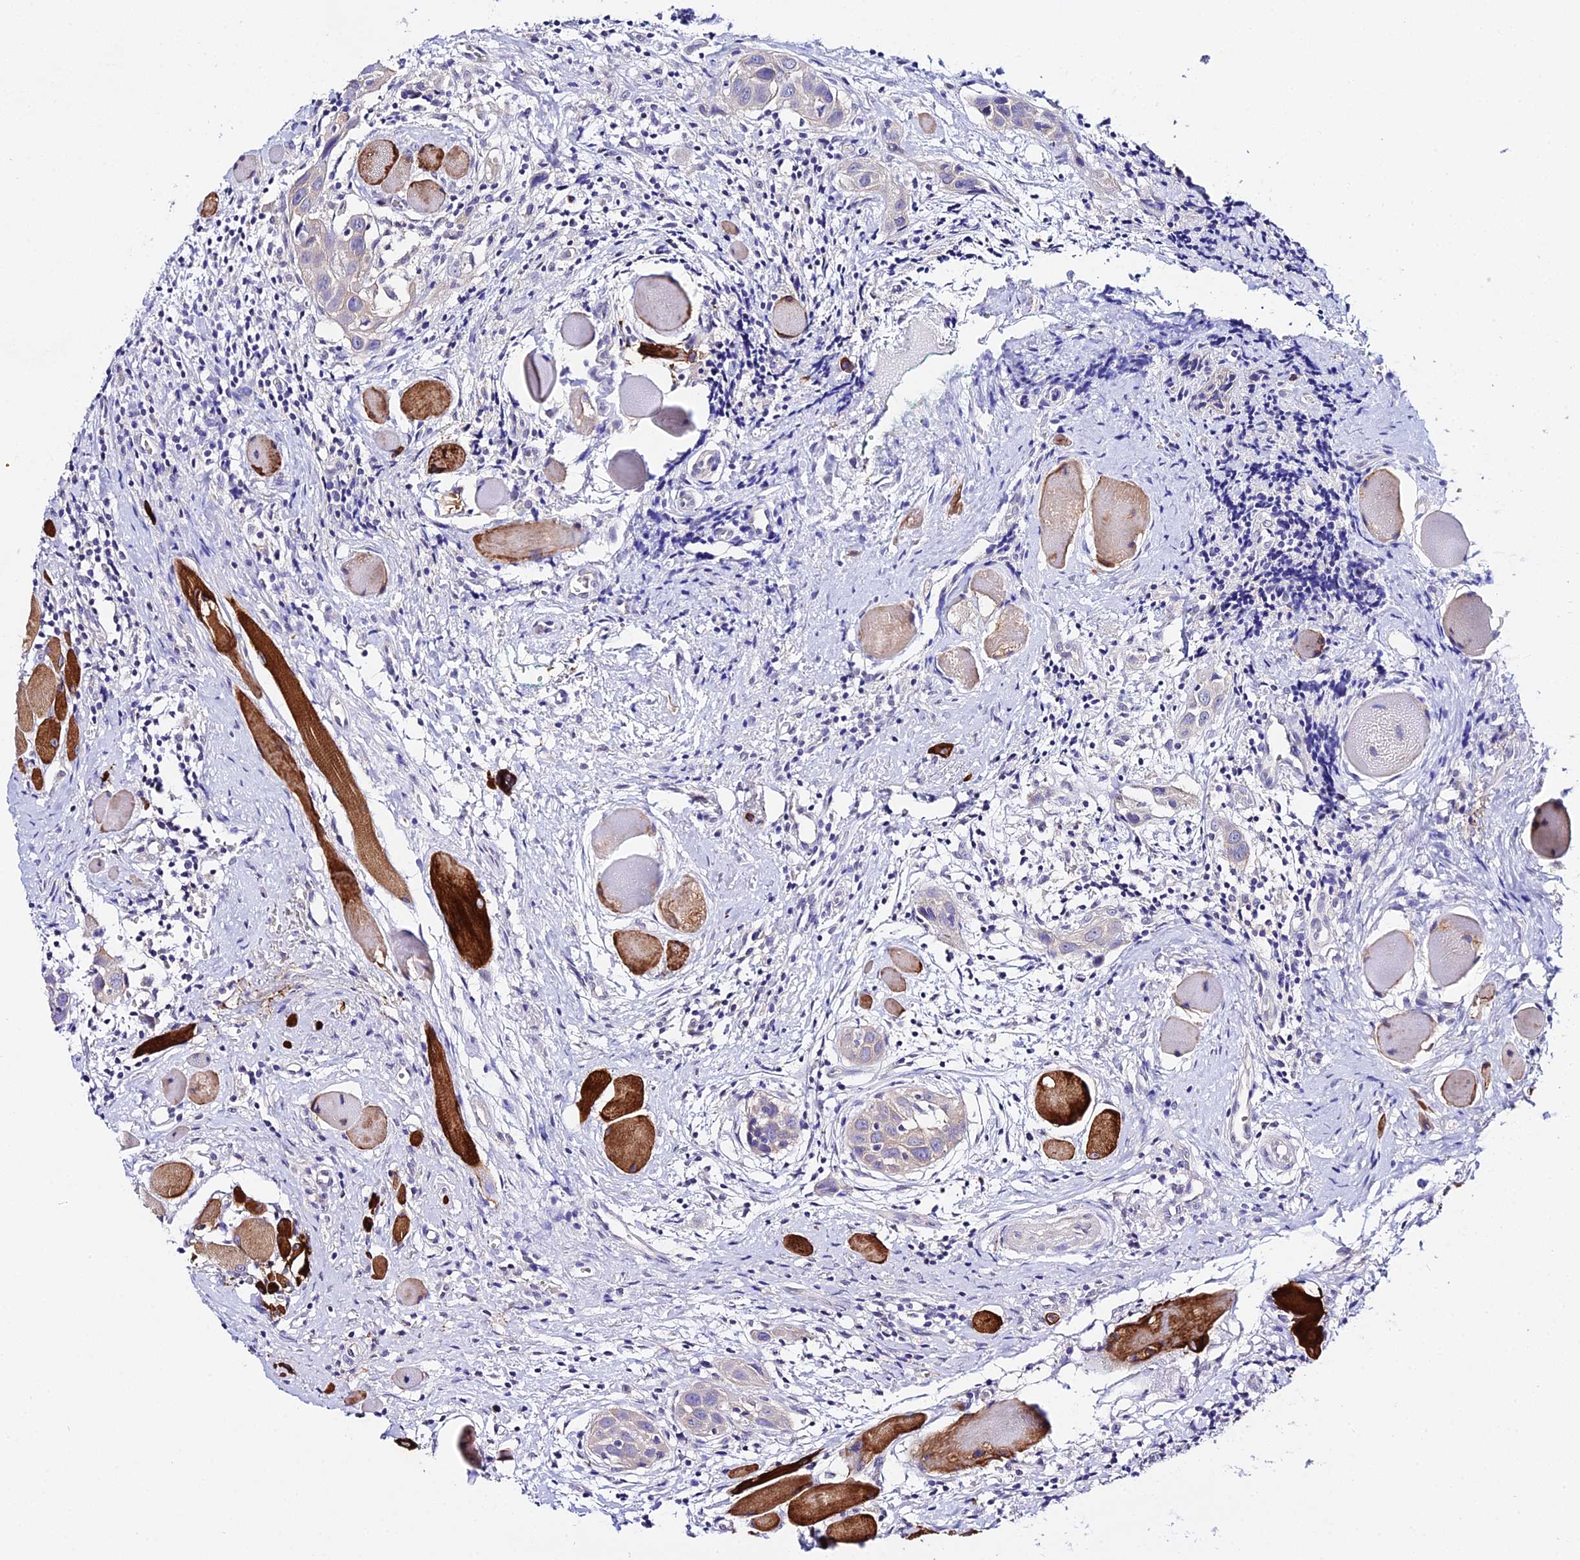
{"staining": {"intensity": "negative", "quantity": "none", "location": "none"}, "tissue": "head and neck cancer", "cell_type": "Tumor cells", "image_type": "cancer", "snomed": [{"axis": "morphology", "description": "Squamous cell carcinoma, NOS"}, {"axis": "topography", "description": "Oral tissue"}, {"axis": "topography", "description": "Head-Neck"}], "caption": "This is an IHC histopathology image of head and neck squamous cell carcinoma. There is no positivity in tumor cells.", "gene": "ATG16L2", "patient": {"sex": "female", "age": 50}}